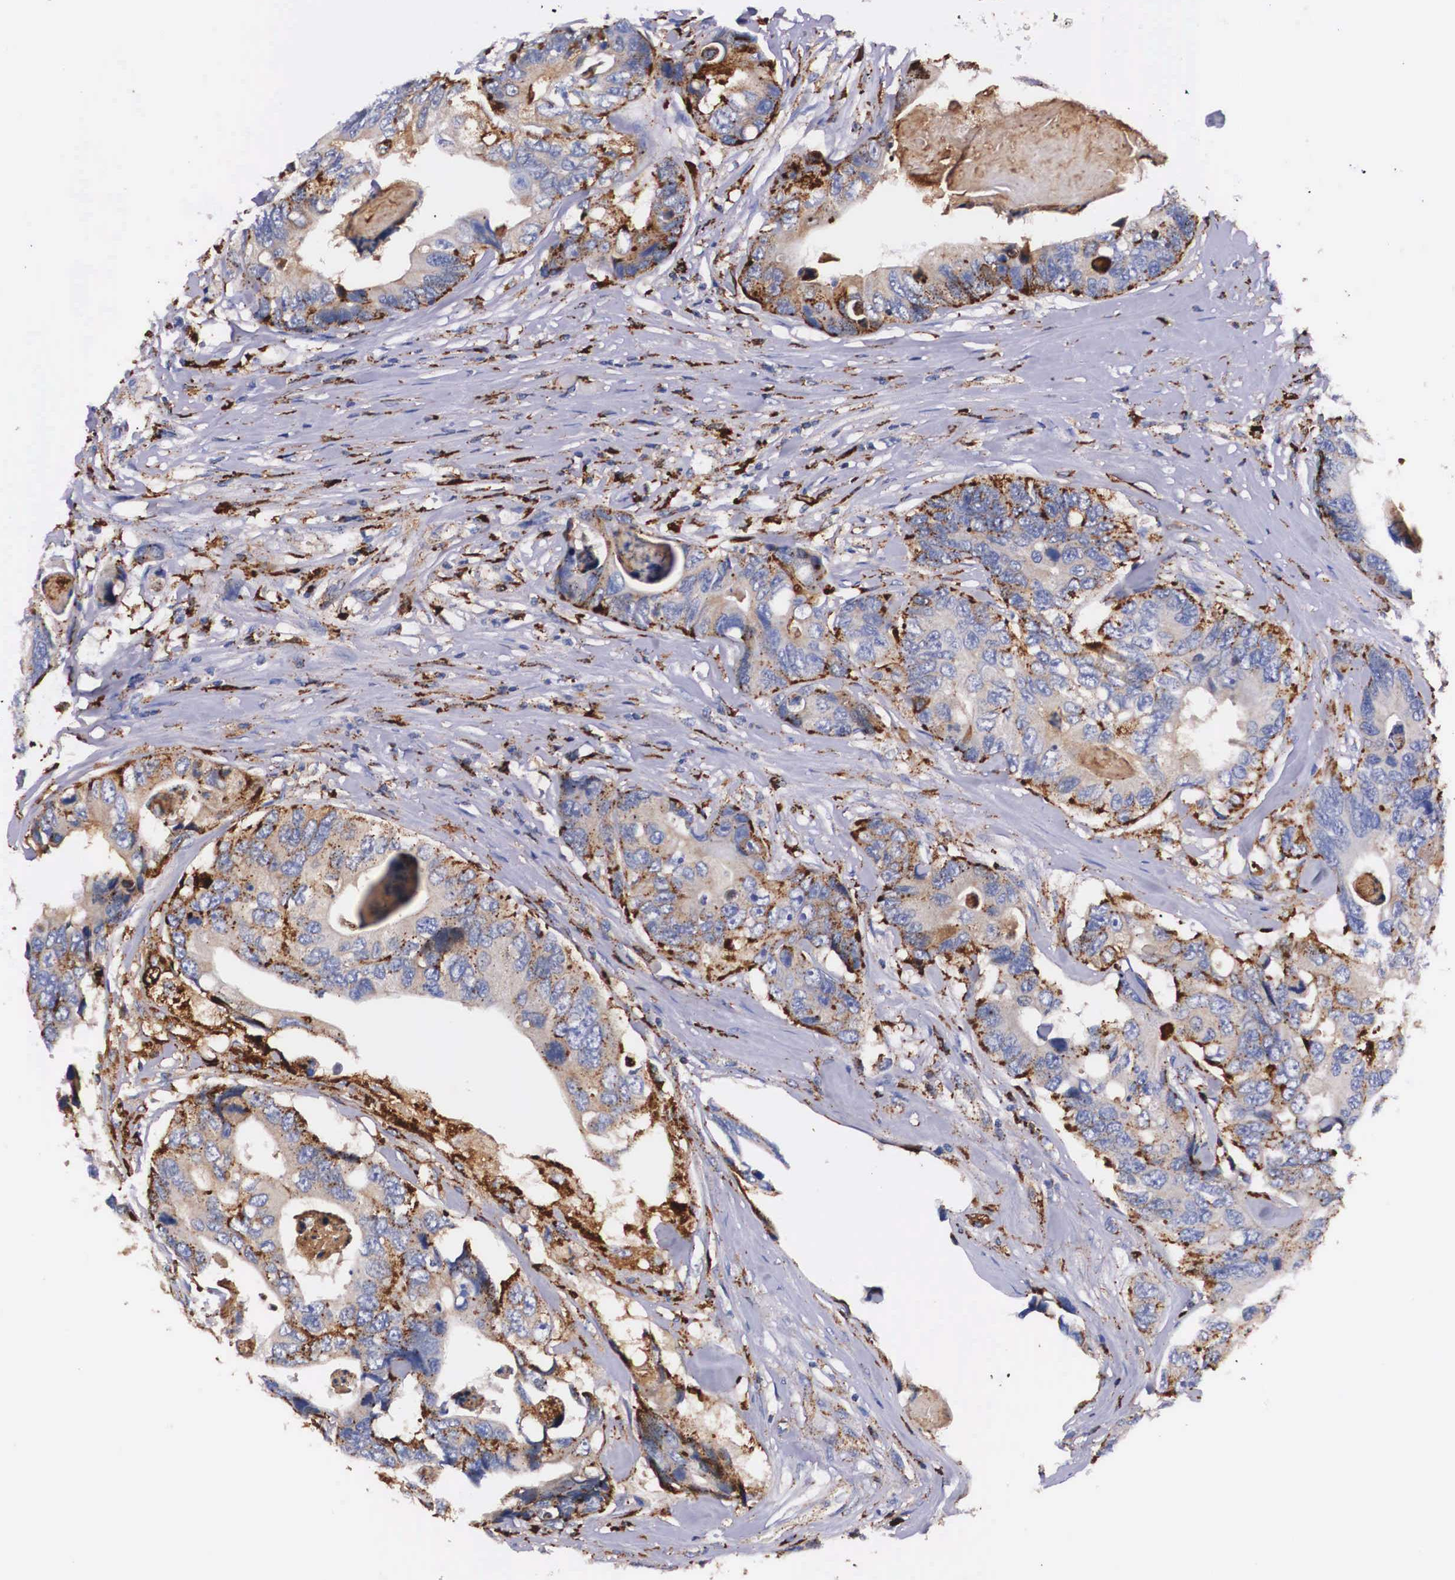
{"staining": {"intensity": "moderate", "quantity": ">75%", "location": "cytoplasmic/membranous"}, "tissue": "colorectal cancer", "cell_type": "Tumor cells", "image_type": "cancer", "snomed": [{"axis": "morphology", "description": "Adenocarcinoma, NOS"}, {"axis": "topography", "description": "Colon"}], "caption": "Immunohistochemistry (IHC) of human adenocarcinoma (colorectal) displays medium levels of moderate cytoplasmic/membranous staining in approximately >75% of tumor cells.", "gene": "NAGA", "patient": {"sex": "female", "age": 86}}